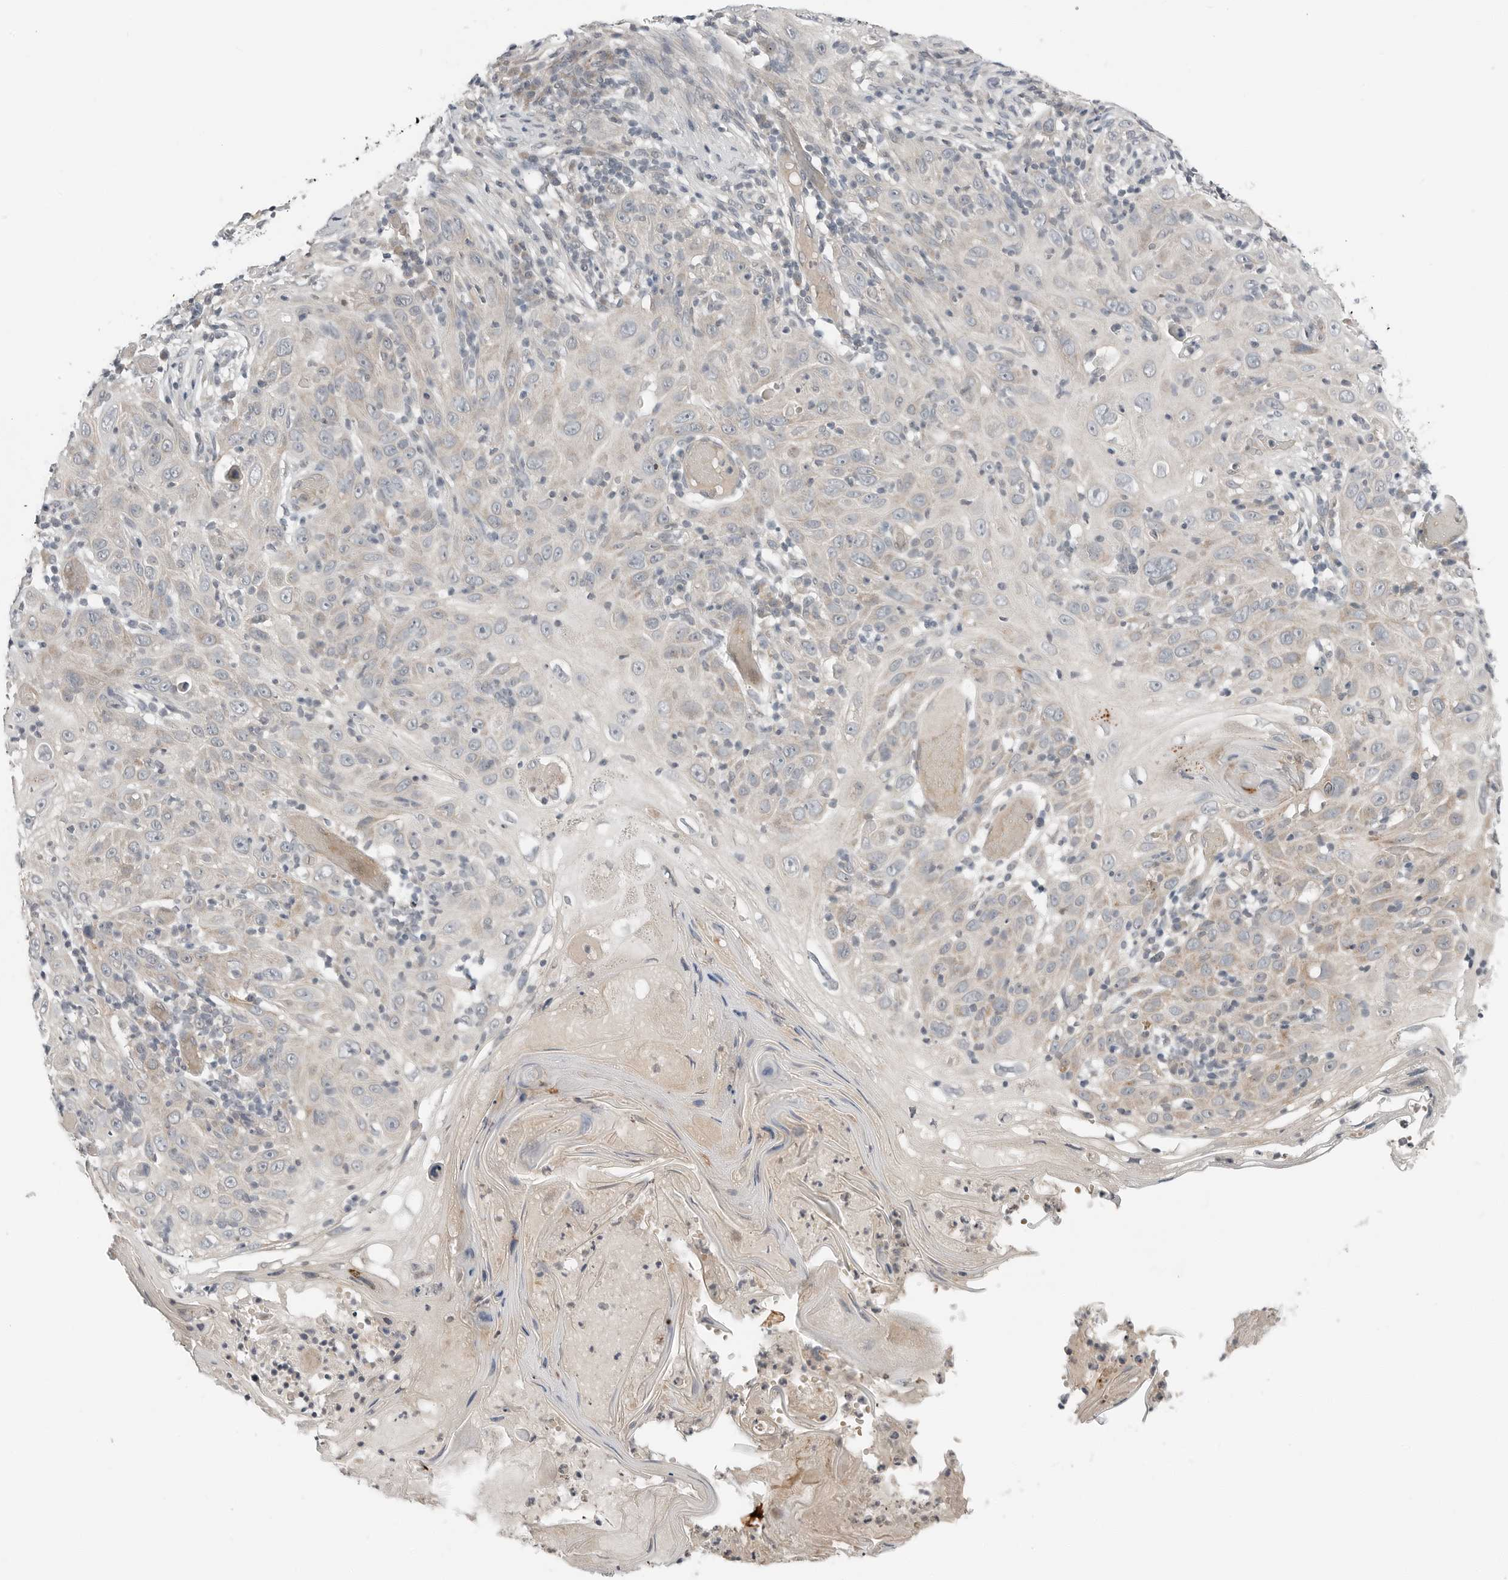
{"staining": {"intensity": "negative", "quantity": "none", "location": "none"}, "tissue": "skin cancer", "cell_type": "Tumor cells", "image_type": "cancer", "snomed": [{"axis": "morphology", "description": "Squamous cell carcinoma, NOS"}, {"axis": "topography", "description": "Skin"}], "caption": "Human skin squamous cell carcinoma stained for a protein using immunohistochemistry exhibits no positivity in tumor cells.", "gene": "FCRLB", "patient": {"sex": "female", "age": 88}}